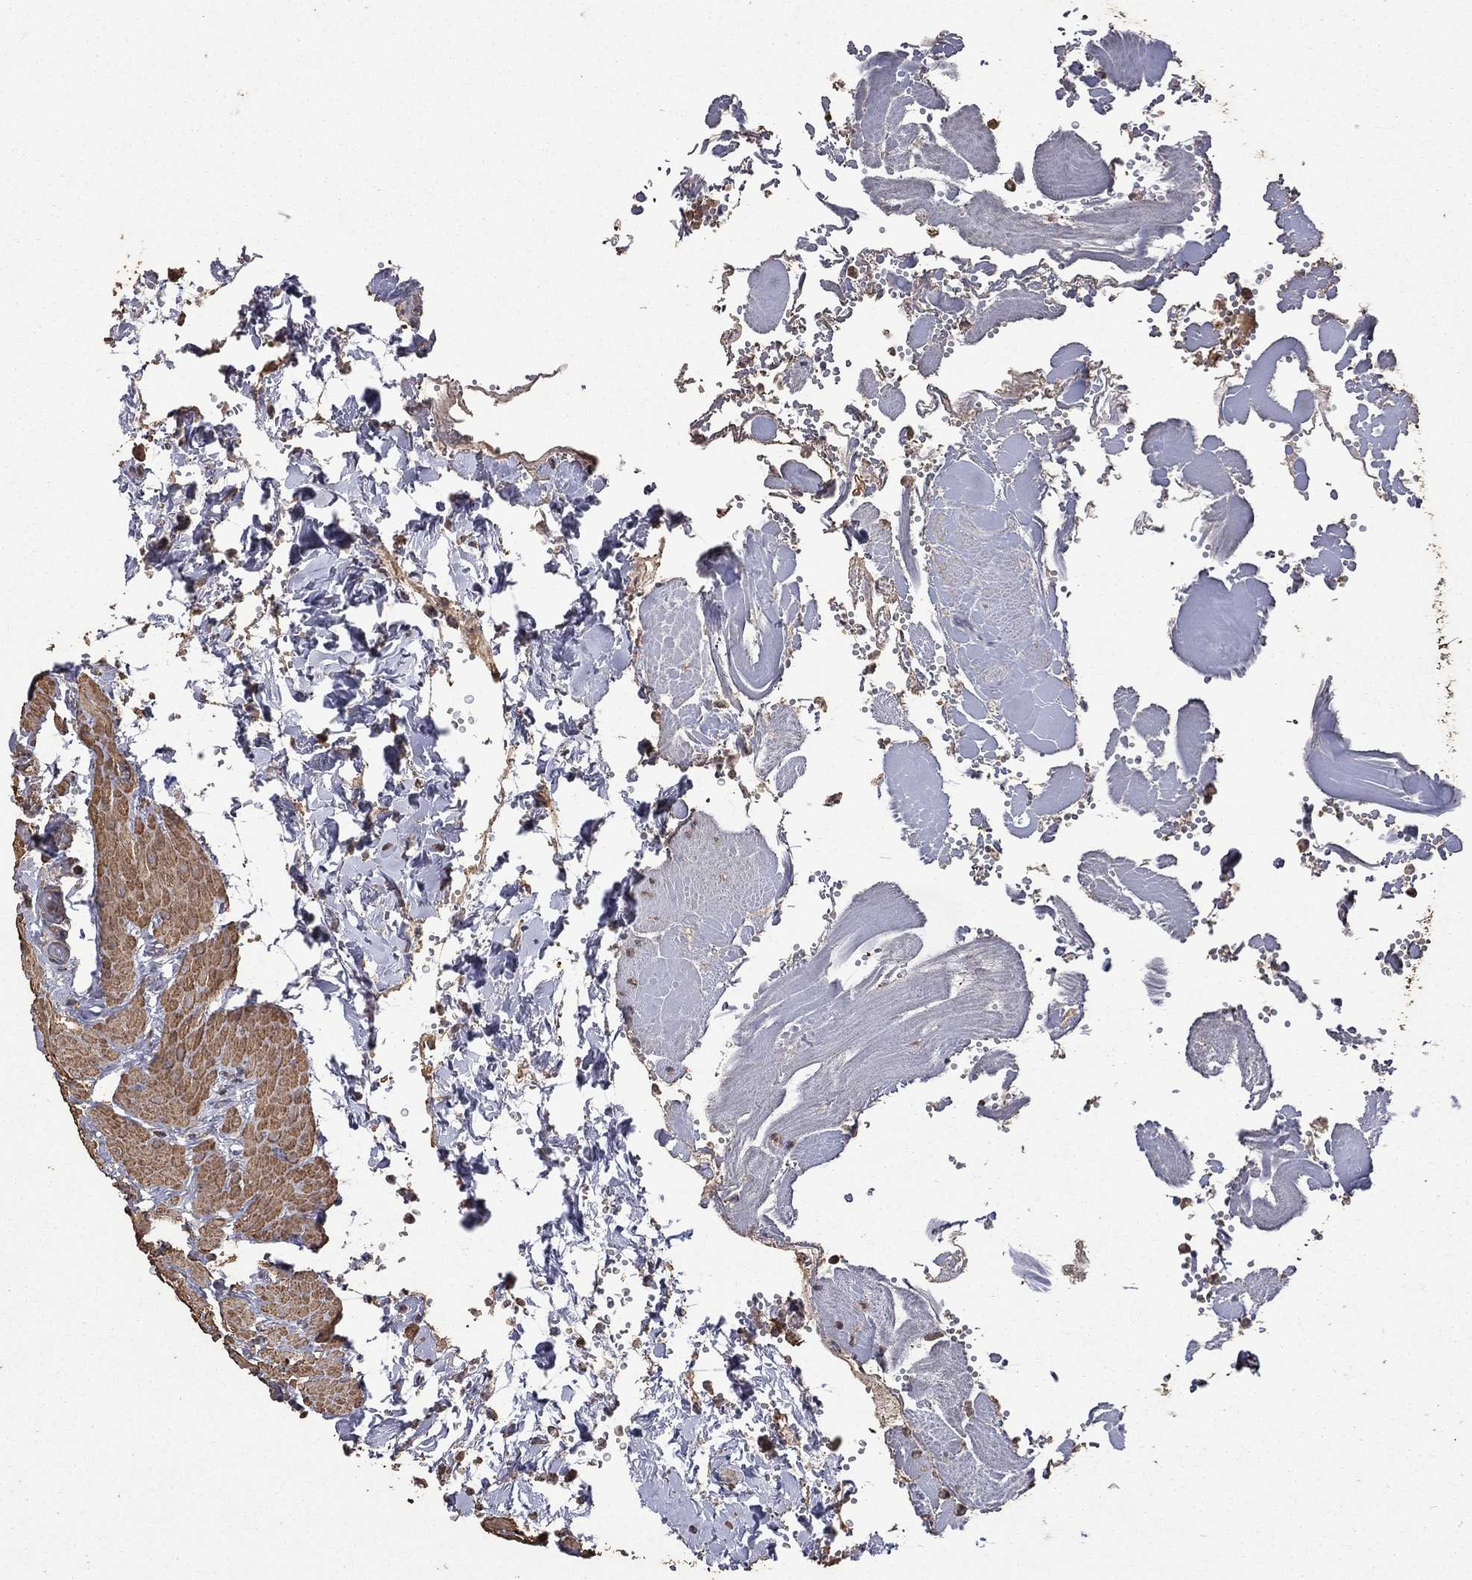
{"staining": {"intensity": "strong", "quantity": ">75%", "location": "cytoplasmic/membranous"}, "tissue": "small intestine", "cell_type": "Glandular cells", "image_type": "normal", "snomed": [{"axis": "morphology", "description": "Normal tissue, NOS"}, {"axis": "topography", "description": "Small intestine"}], "caption": "Immunohistochemical staining of unremarkable human small intestine exhibits >75% levels of strong cytoplasmic/membranous protein staining in approximately >75% of glandular cells.", "gene": "METTL27", "patient": {"sex": "female", "age": 44}}